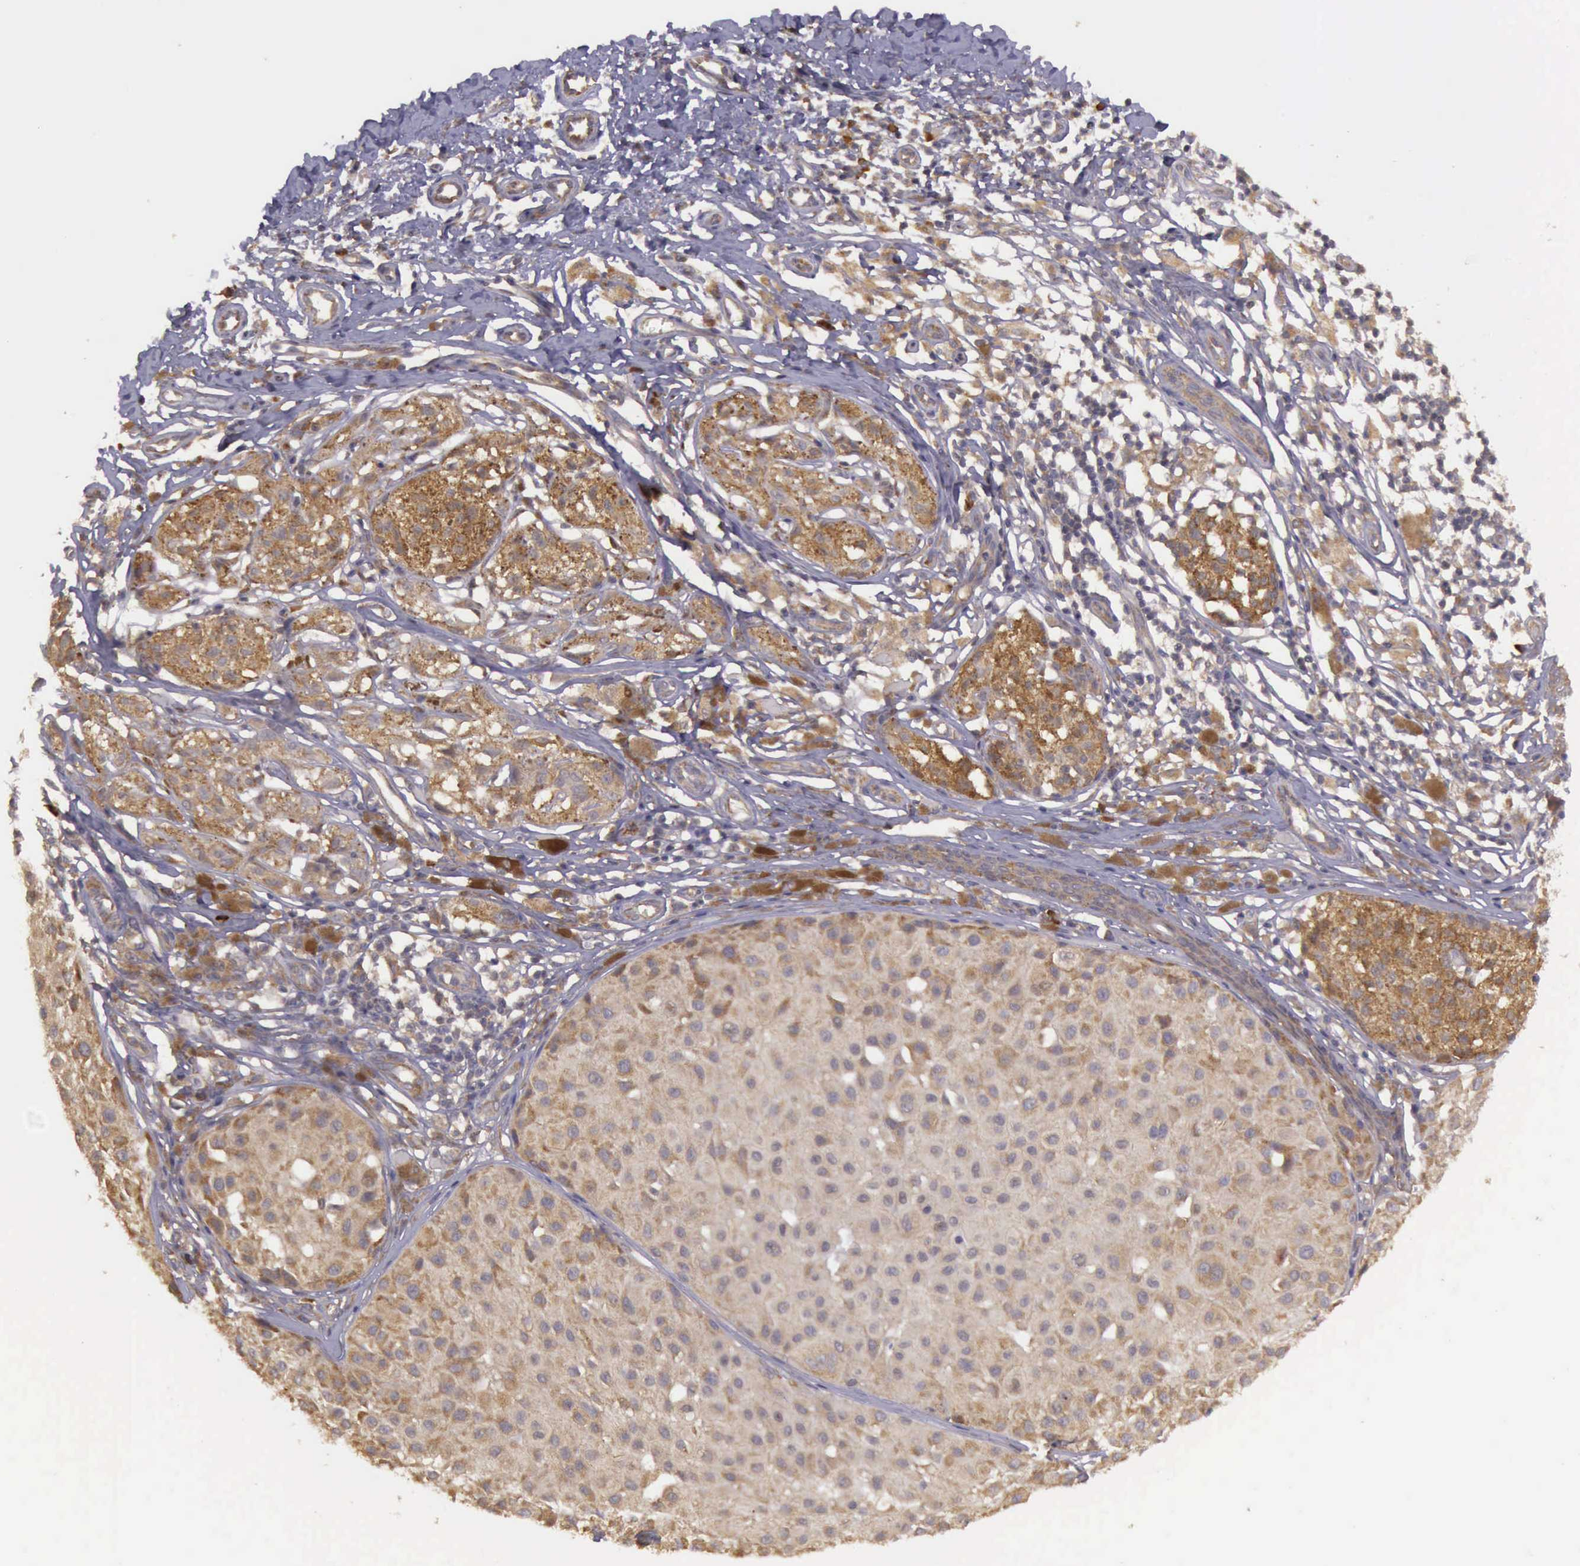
{"staining": {"intensity": "moderate", "quantity": ">75%", "location": "cytoplasmic/membranous"}, "tissue": "melanoma", "cell_type": "Tumor cells", "image_type": "cancer", "snomed": [{"axis": "morphology", "description": "Malignant melanoma, NOS"}, {"axis": "topography", "description": "Skin"}], "caption": "A medium amount of moderate cytoplasmic/membranous expression is appreciated in approximately >75% of tumor cells in malignant melanoma tissue. (IHC, brightfield microscopy, high magnification).", "gene": "EIF5", "patient": {"sex": "male", "age": 36}}